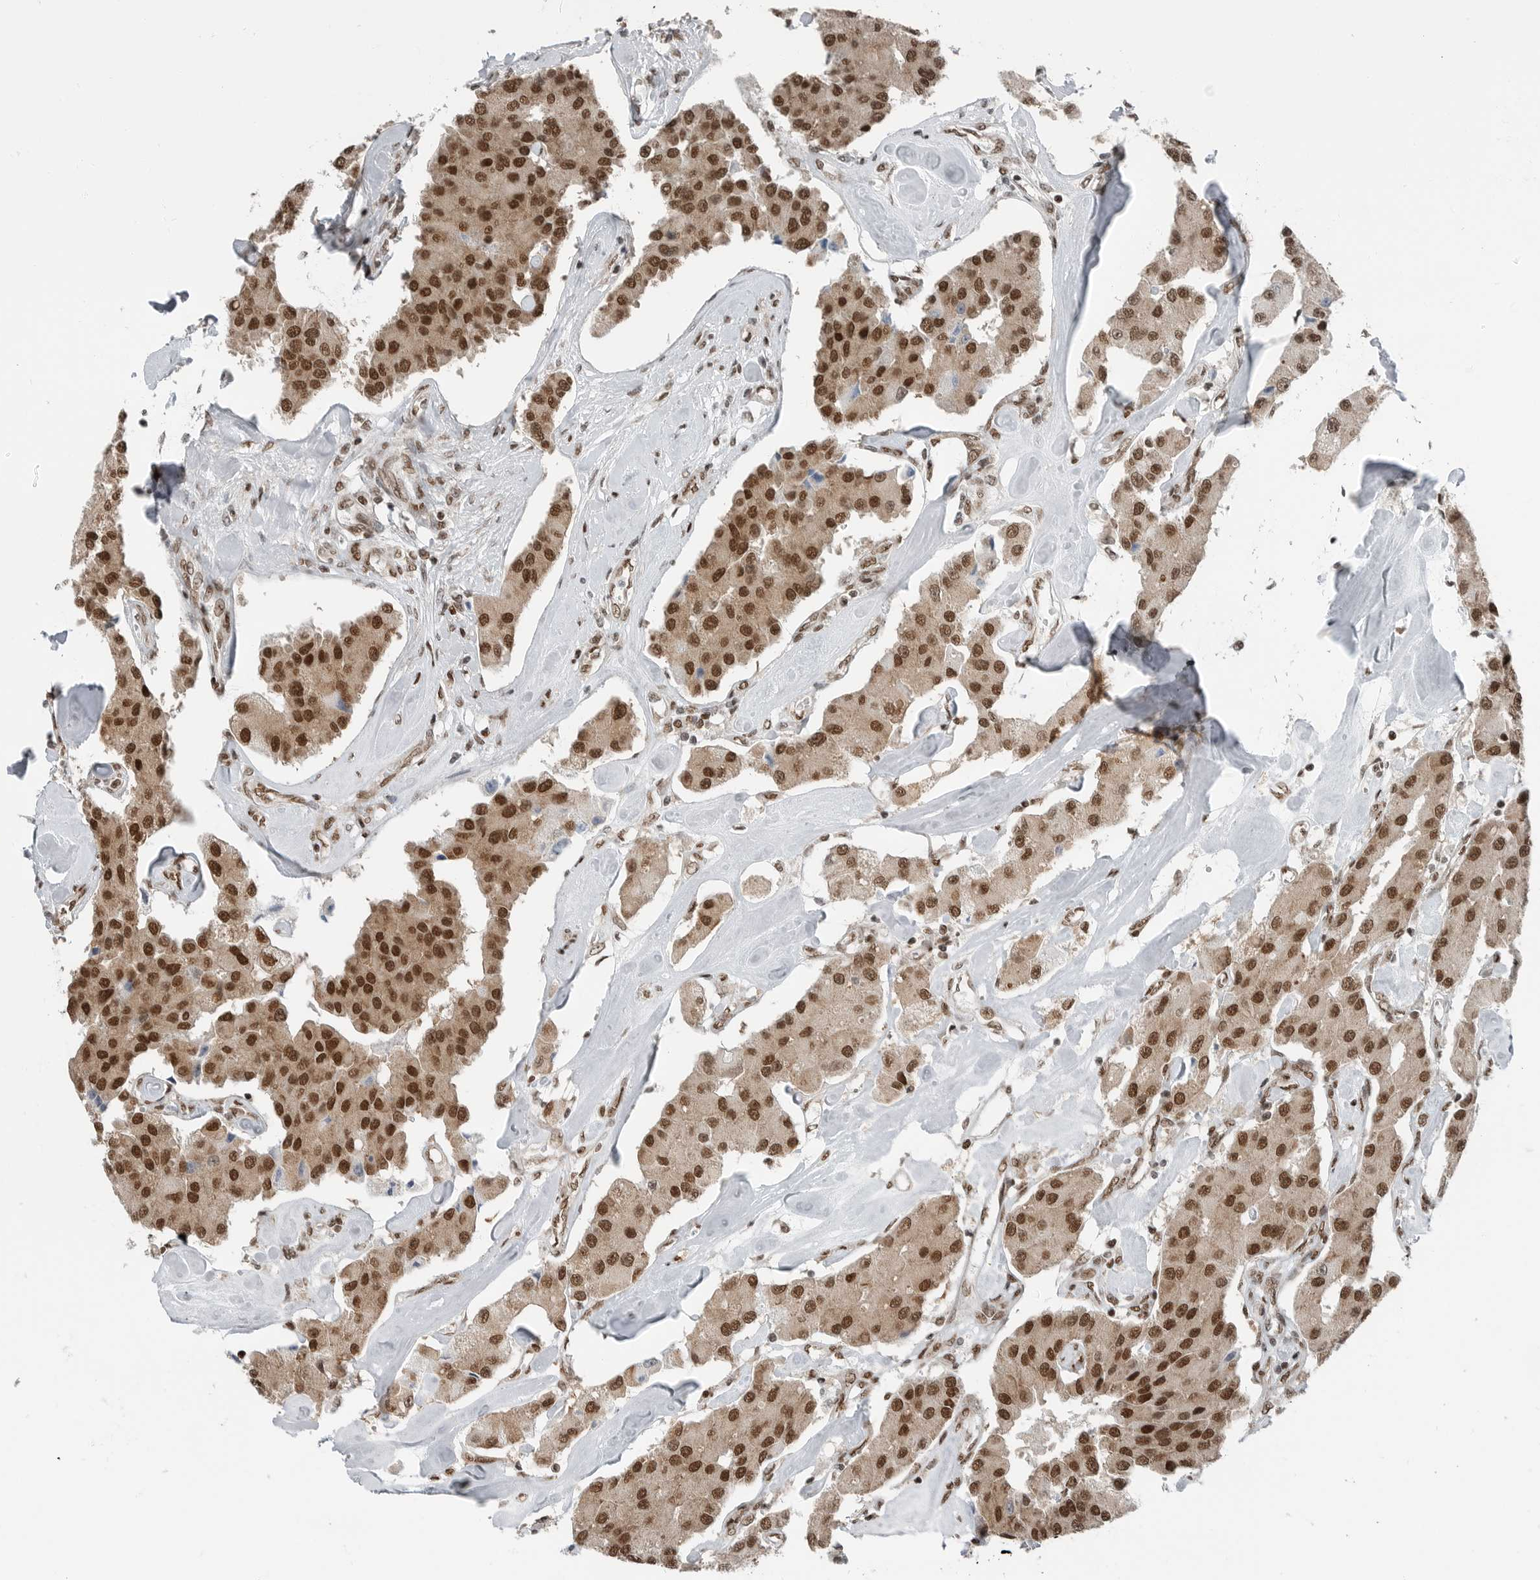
{"staining": {"intensity": "strong", "quantity": ">75%", "location": "cytoplasmic/membranous,nuclear"}, "tissue": "carcinoid", "cell_type": "Tumor cells", "image_type": "cancer", "snomed": [{"axis": "morphology", "description": "Carcinoid, malignant, NOS"}, {"axis": "topography", "description": "Pancreas"}], "caption": "Immunohistochemistry of human carcinoid (malignant) exhibits high levels of strong cytoplasmic/membranous and nuclear staining in approximately >75% of tumor cells.", "gene": "BLZF1", "patient": {"sex": "male", "age": 41}}